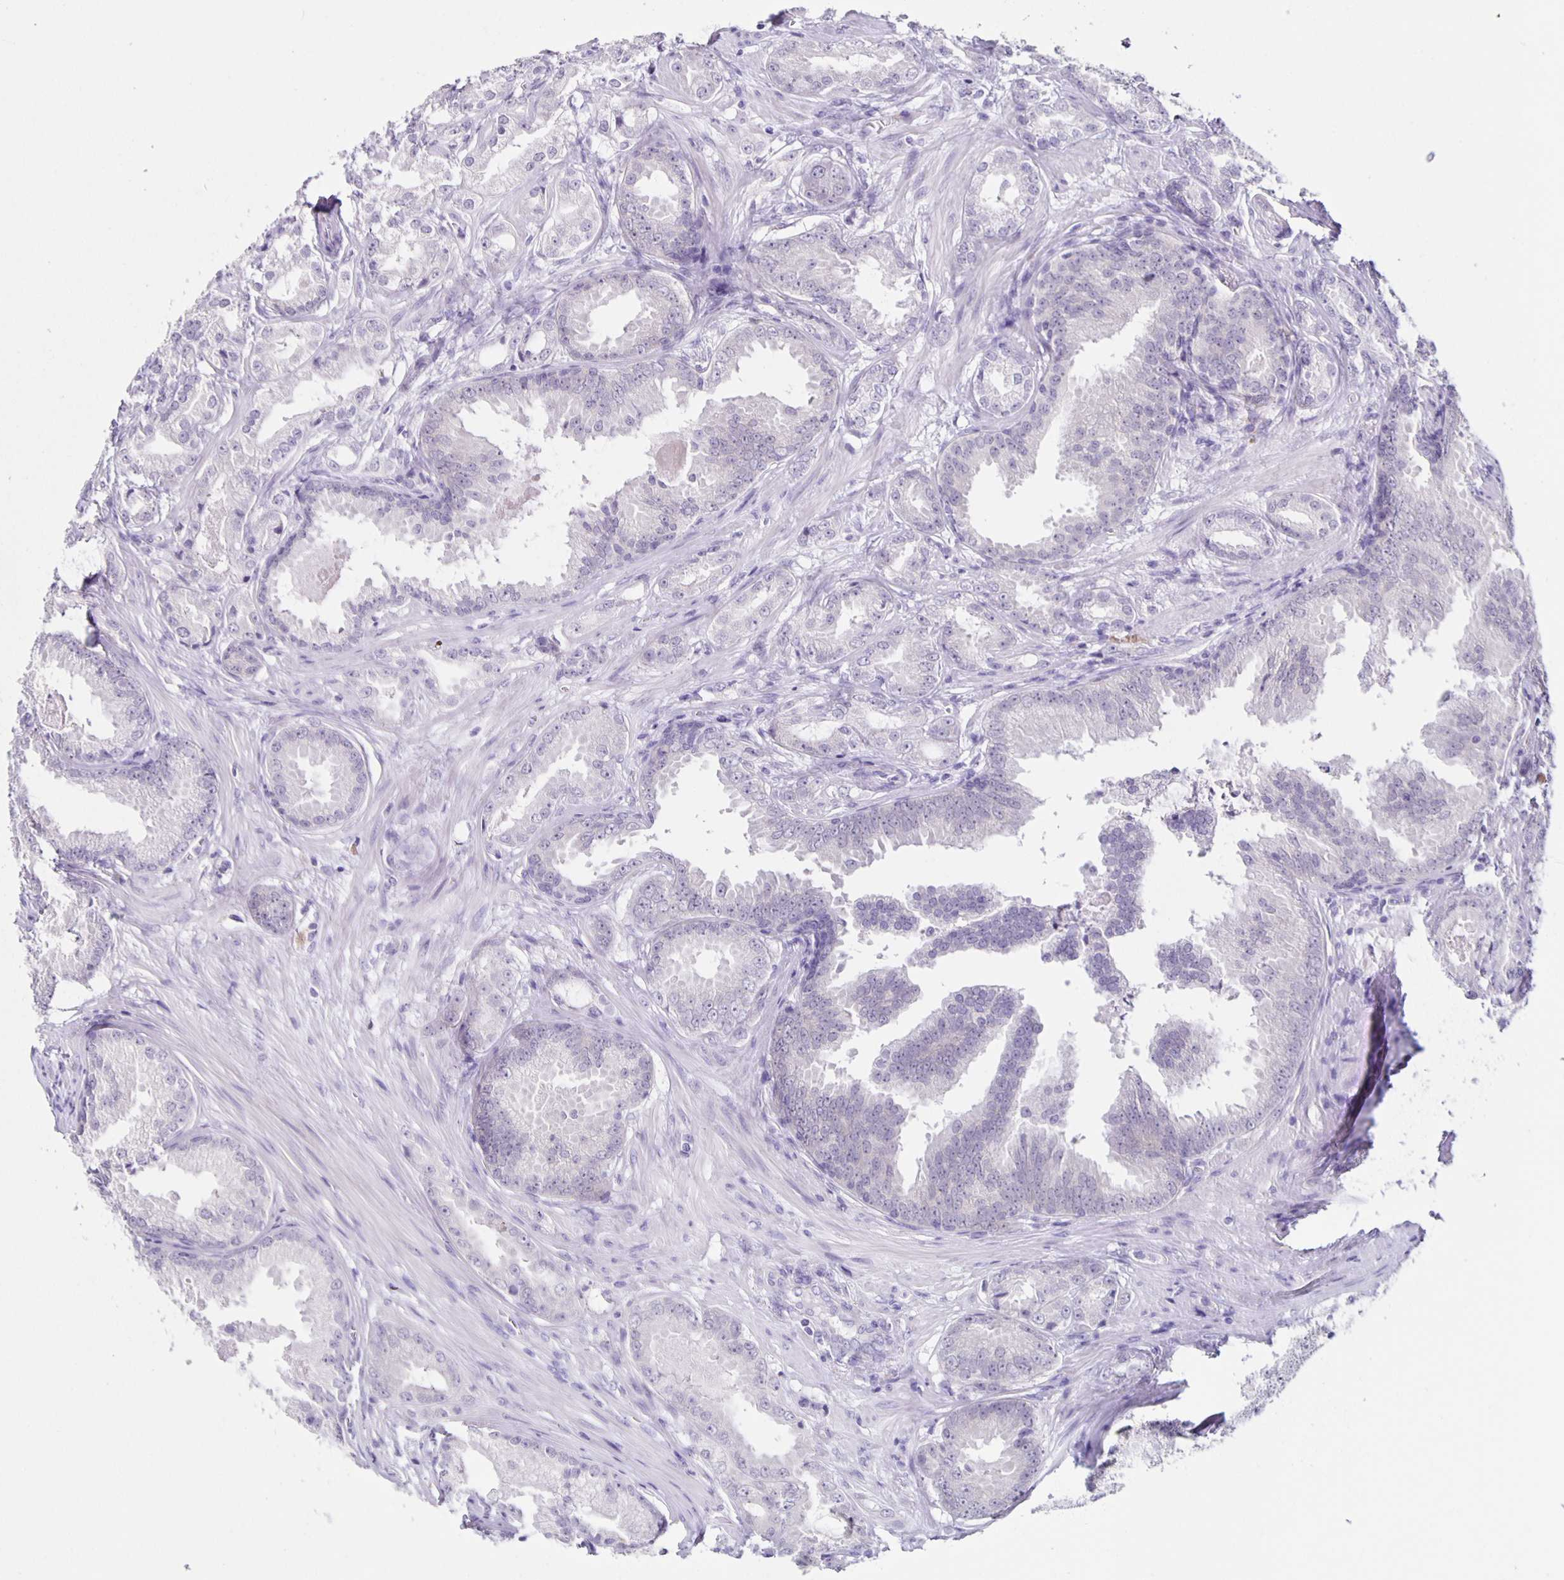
{"staining": {"intensity": "negative", "quantity": "none", "location": "none"}, "tissue": "prostate cancer", "cell_type": "Tumor cells", "image_type": "cancer", "snomed": [{"axis": "morphology", "description": "Adenocarcinoma, Low grade"}, {"axis": "topography", "description": "Prostate"}], "caption": "This is an immunohistochemistry histopathology image of prostate cancer (low-grade adenocarcinoma). There is no positivity in tumor cells.", "gene": "SLC12A3", "patient": {"sex": "male", "age": 65}}